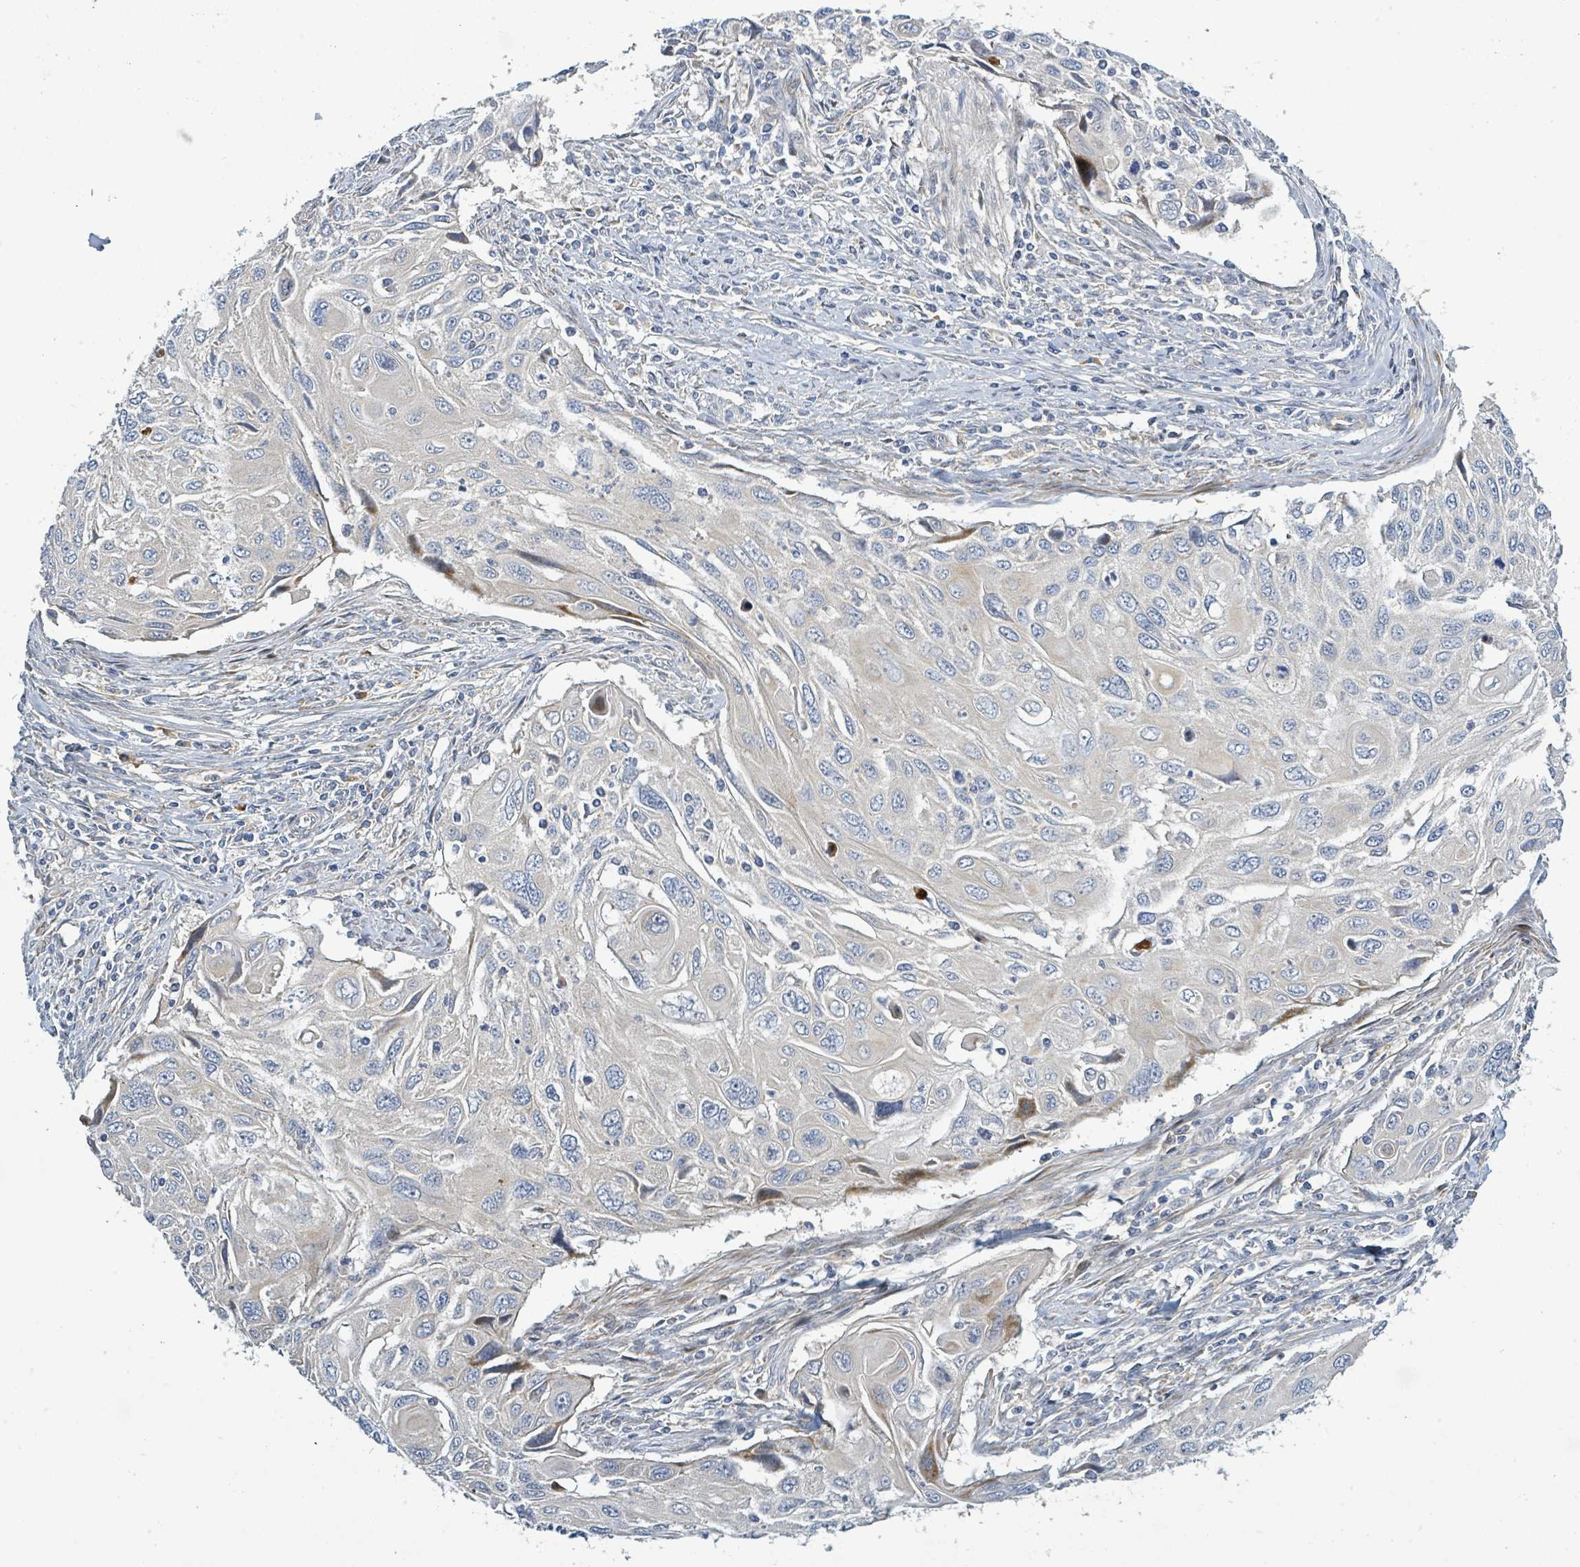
{"staining": {"intensity": "negative", "quantity": "none", "location": "none"}, "tissue": "cervical cancer", "cell_type": "Tumor cells", "image_type": "cancer", "snomed": [{"axis": "morphology", "description": "Squamous cell carcinoma, NOS"}, {"axis": "topography", "description": "Cervix"}], "caption": "The photomicrograph shows no significant expression in tumor cells of cervical cancer (squamous cell carcinoma).", "gene": "CFAP210", "patient": {"sex": "female", "age": 70}}